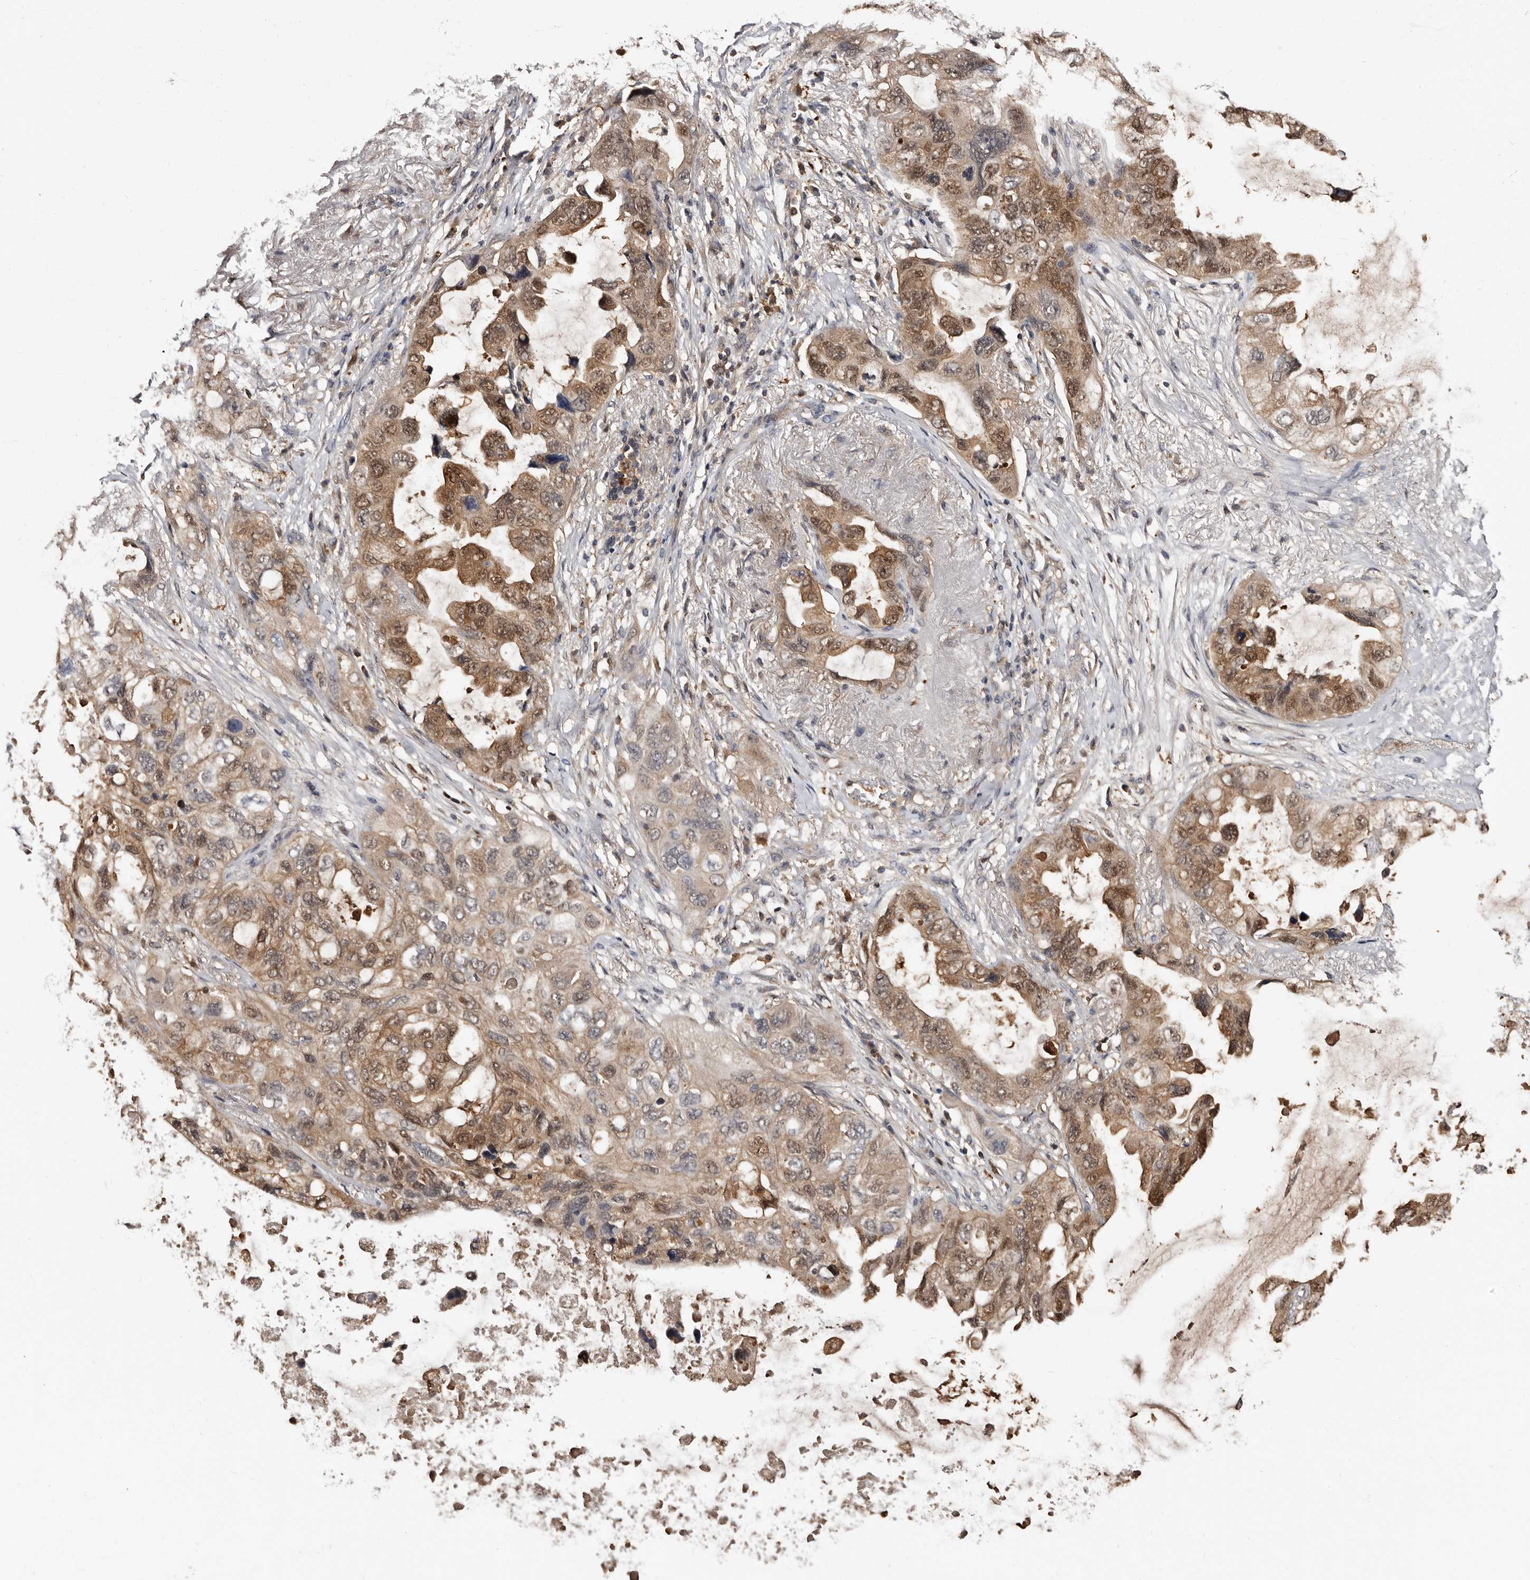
{"staining": {"intensity": "moderate", "quantity": ">75%", "location": "cytoplasmic/membranous,nuclear"}, "tissue": "lung cancer", "cell_type": "Tumor cells", "image_type": "cancer", "snomed": [{"axis": "morphology", "description": "Squamous cell carcinoma, NOS"}, {"axis": "topography", "description": "Lung"}], "caption": "There is medium levels of moderate cytoplasmic/membranous and nuclear positivity in tumor cells of lung squamous cell carcinoma, as demonstrated by immunohistochemical staining (brown color).", "gene": "DNPH1", "patient": {"sex": "female", "age": 73}}